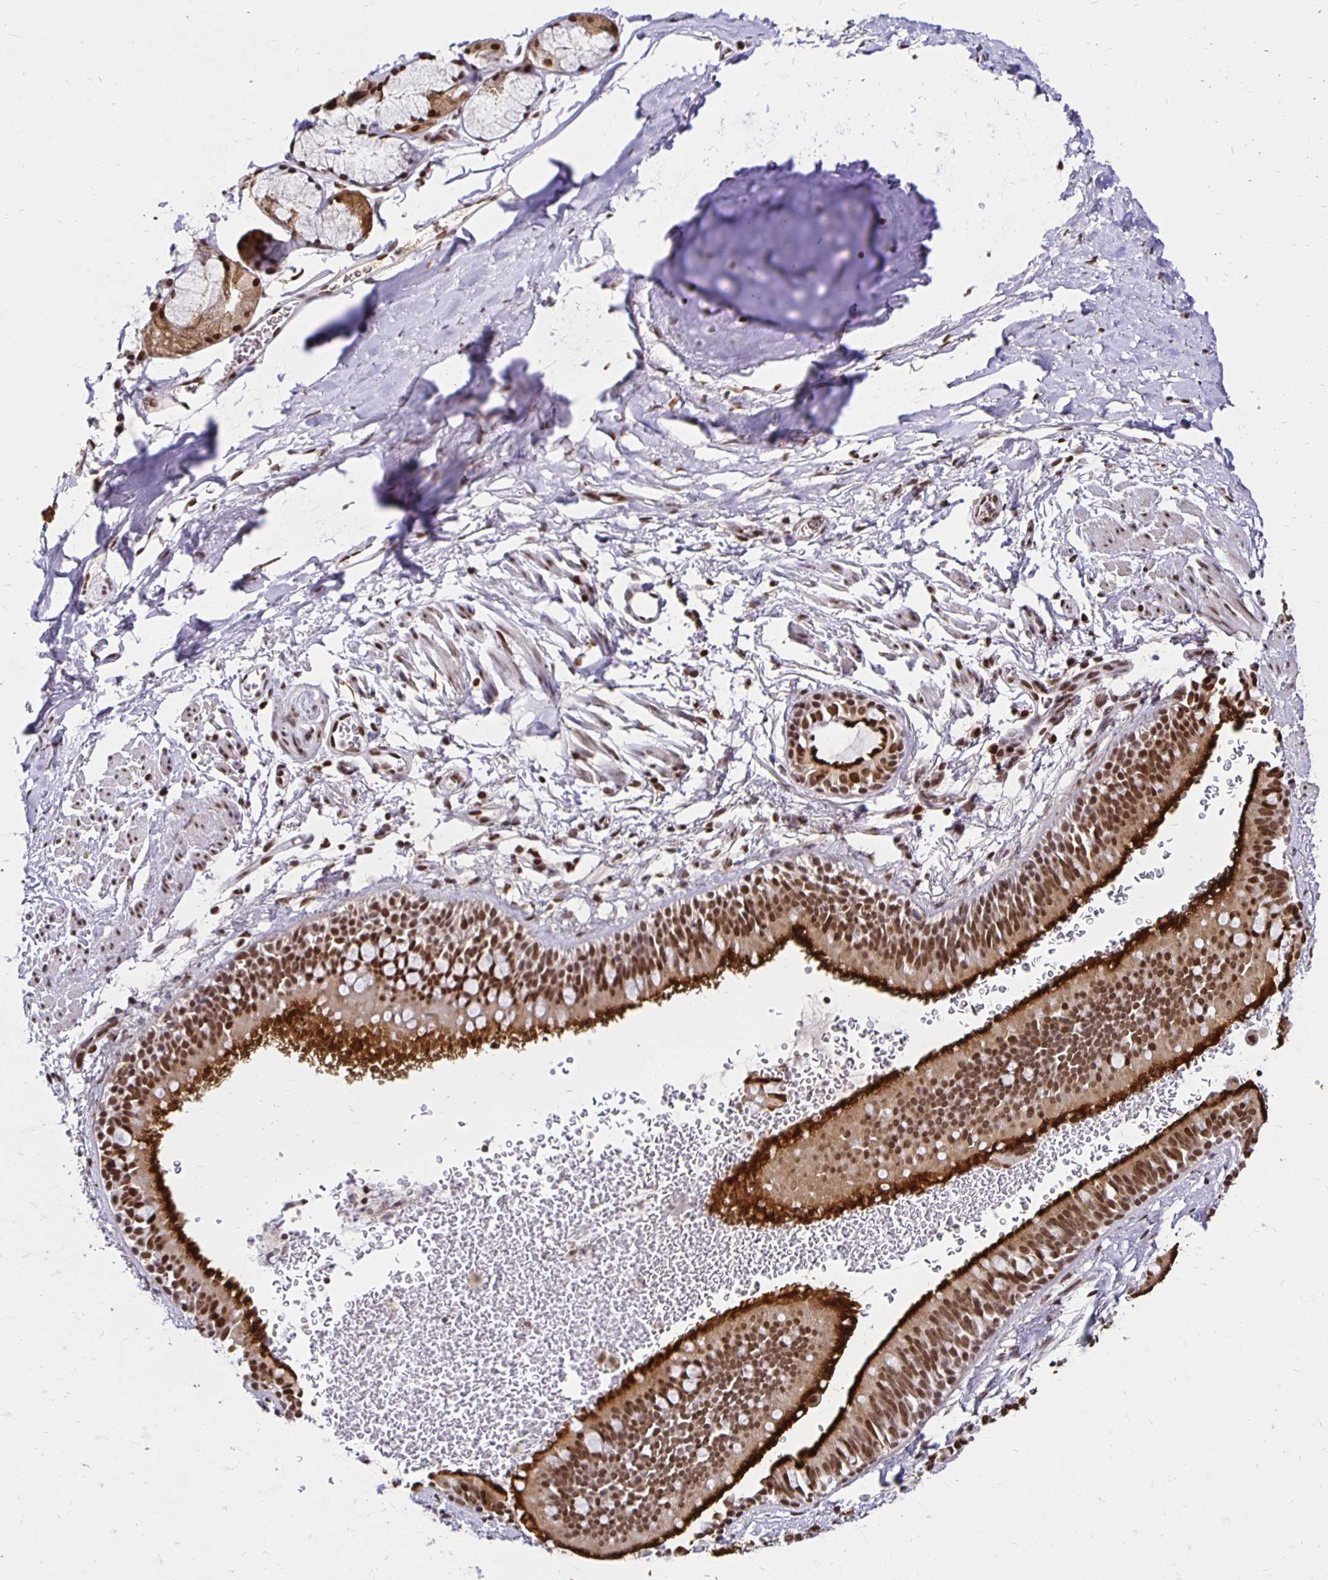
{"staining": {"intensity": "strong", "quantity": "<25%", "location": "nuclear"}, "tissue": "adipose tissue", "cell_type": "Adipocytes", "image_type": "normal", "snomed": [{"axis": "morphology", "description": "Normal tissue, NOS"}, {"axis": "topography", "description": "Lymph node"}, {"axis": "topography", "description": "Cartilage tissue"}, {"axis": "topography", "description": "Bronchus"}], "caption": "The photomicrograph reveals immunohistochemical staining of normal adipose tissue. There is strong nuclear positivity is appreciated in approximately <25% of adipocytes.", "gene": "ZNF579", "patient": {"sex": "female", "age": 70}}